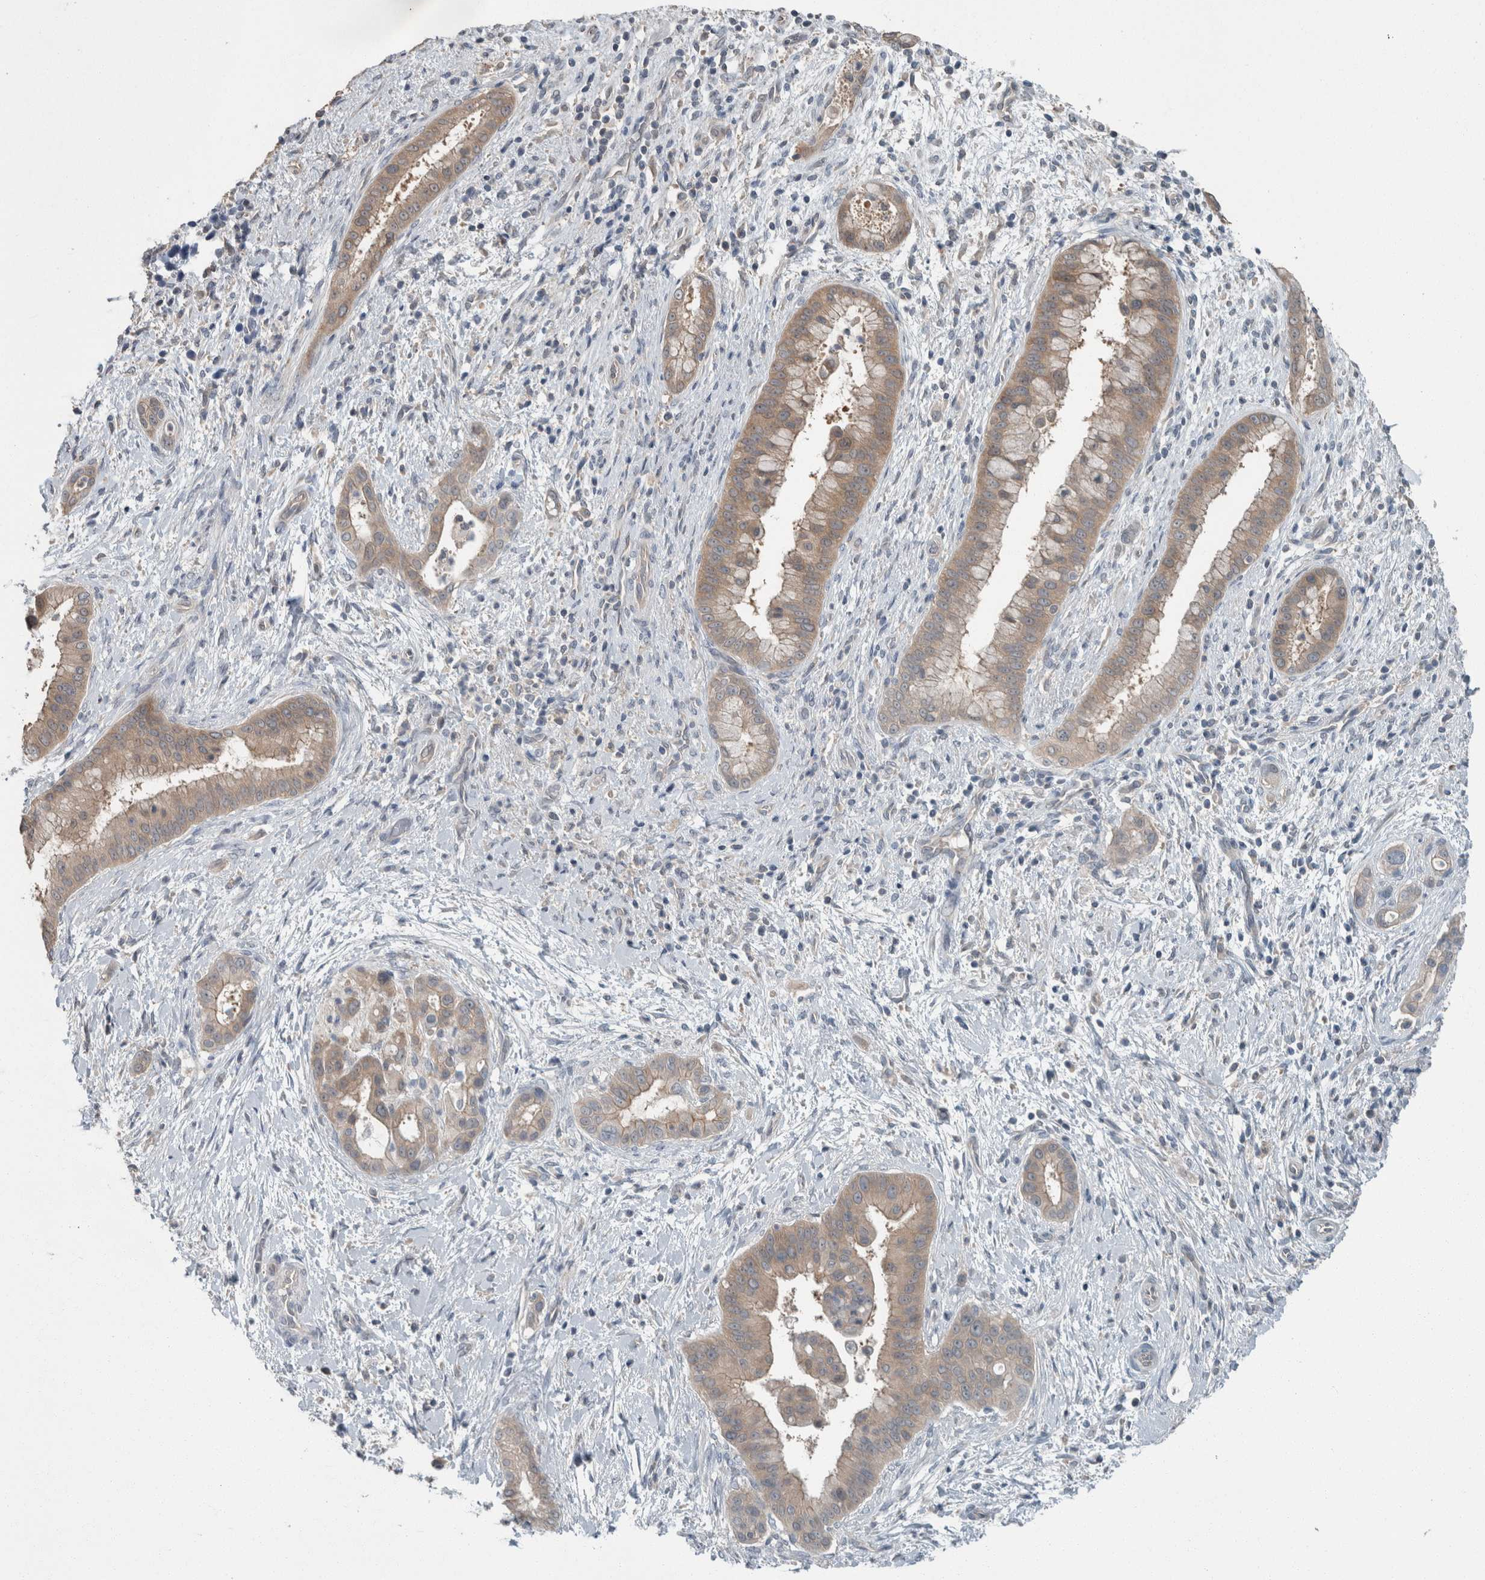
{"staining": {"intensity": "weak", "quantity": ">75%", "location": "cytoplasmic/membranous"}, "tissue": "liver cancer", "cell_type": "Tumor cells", "image_type": "cancer", "snomed": [{"axis": "morphology", "description": "Cholangiocarcinoma"}, {"axis": "topography", "description": "Liver"}], "caption": "A brown stain shows weak cytoplasmic/membranous positivity of a protein in liver cancer tumor cells. (Stains: DAB in brown, nuclei in blue, Microscopy: brightfield microscopy at high magnification).", "gene": "KNTC1", "patient": {"sex": "female", "age": 54}}